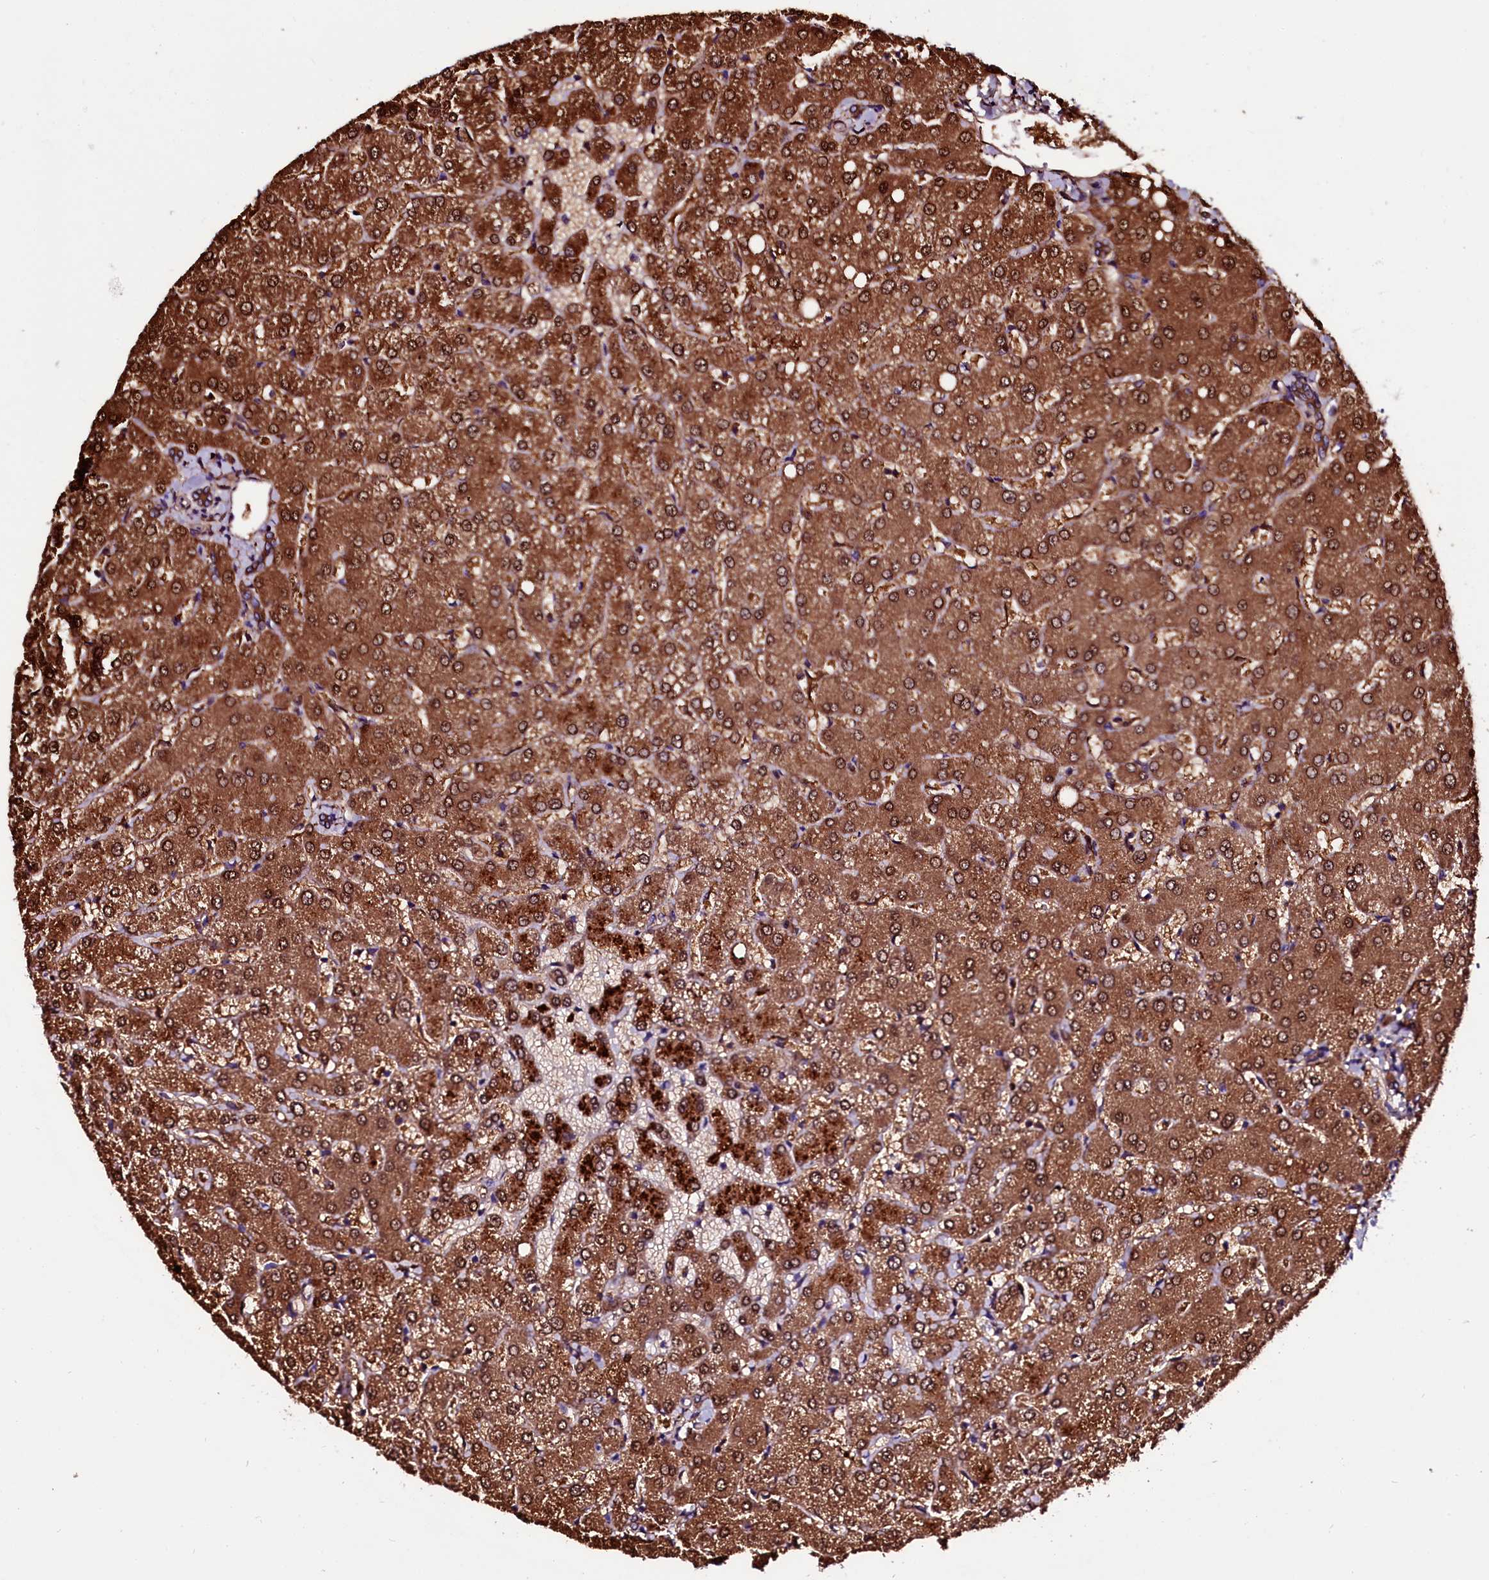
{"staining": {"intensity": "moderate", "quantity": ">75%", "location": "cytoplasmic/membranous"}, "tissue": "liver", "cell_type": "Cholangiocytes", "image_type": "normal", "snomed": [{"axis": "morphology", "description": "Normal tissue, NOS"}, {"axis": "topography", "description": "Liver"}], "caption": "Moderate cytoplasmic/membranous expression for a protein is appreciated in about >75% of cholangiocytes of unremarkable liver using immunohistochemistry (IHC).", "gene": "N4BP1", "patient": {"sex": "female", "age": 54}}